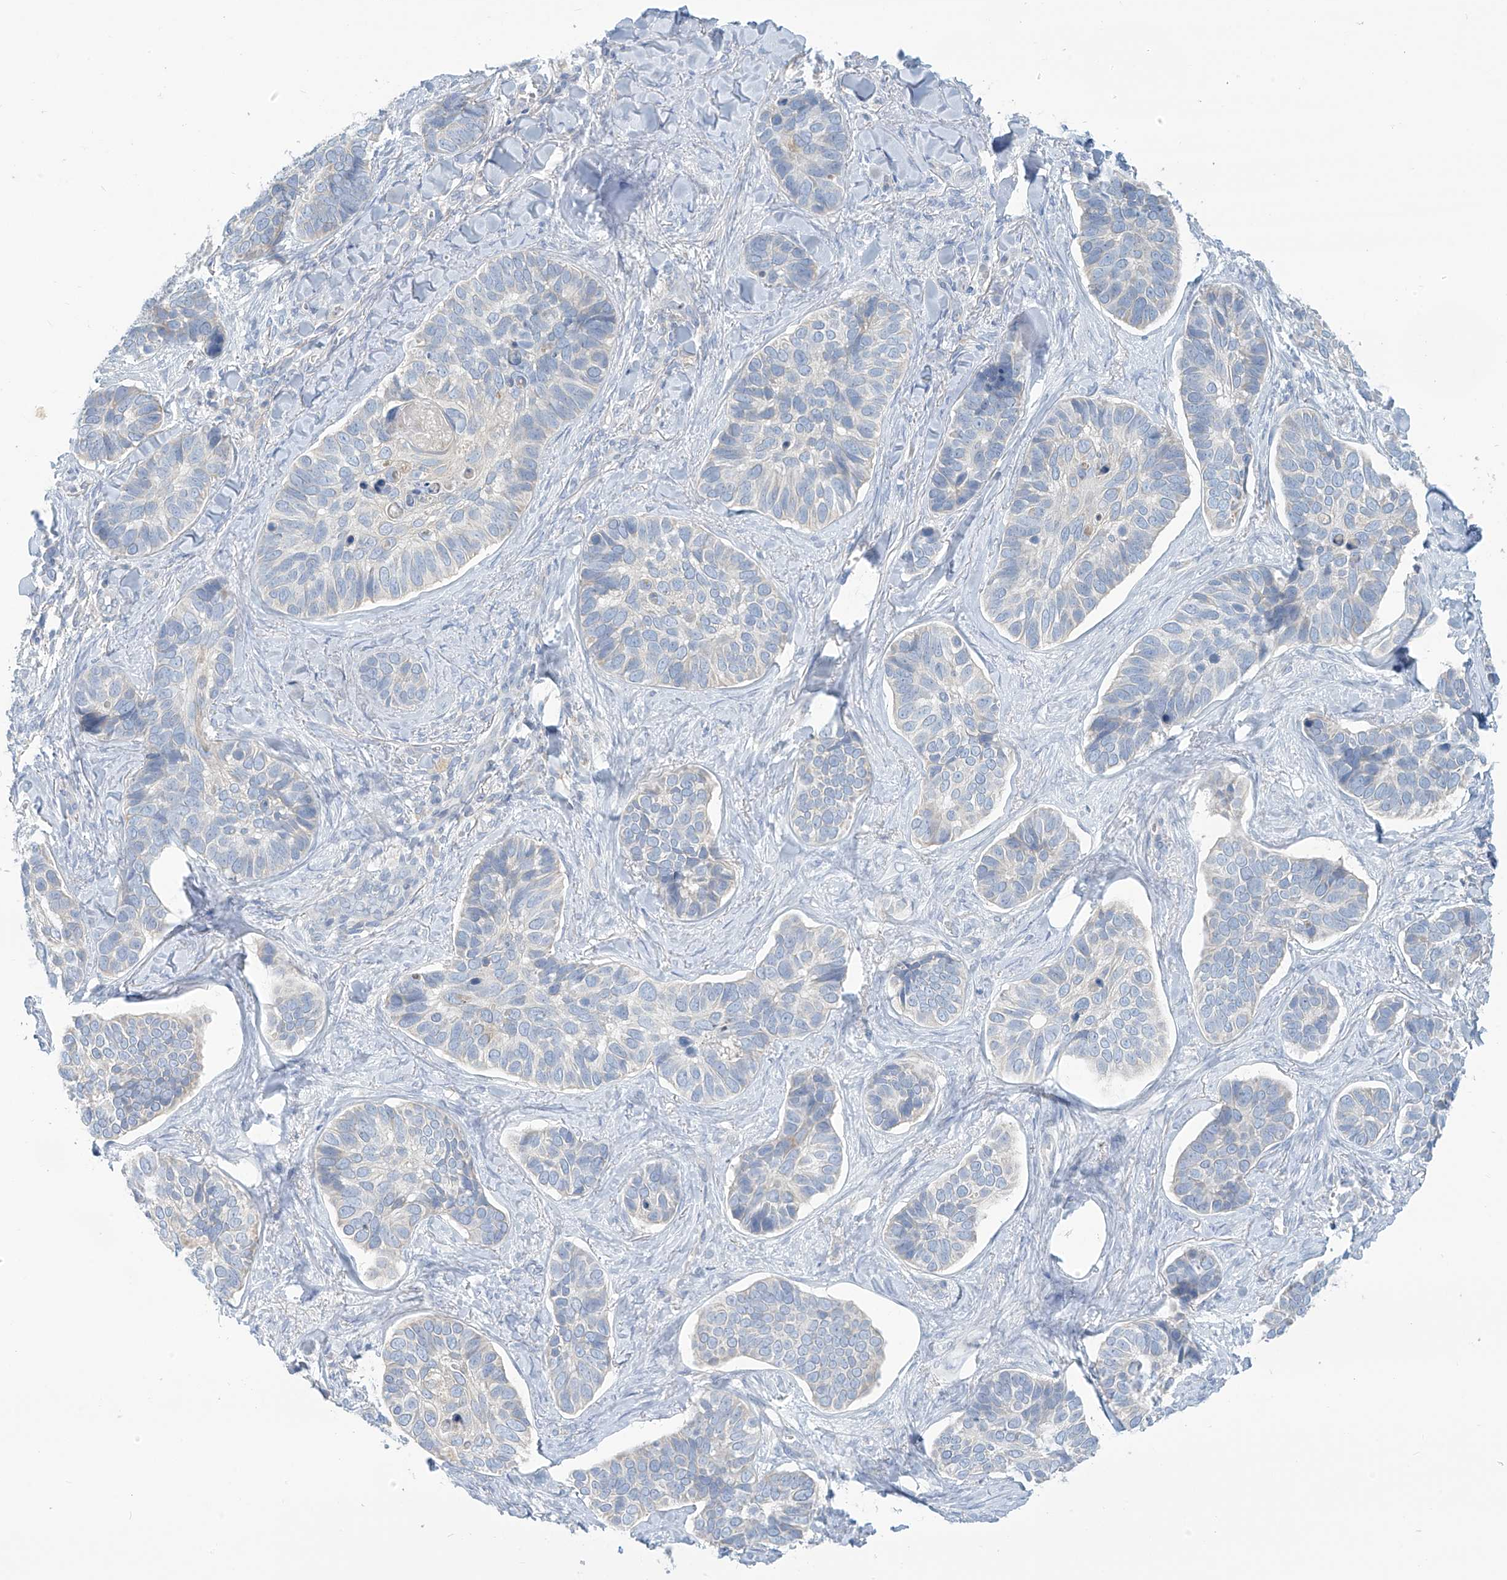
{"staining": {"intensity": "negative", "quantity": "none", "location": "none"}, "tissue": "skin cancer", "cell_type": "Tumor cells", "image_type": "cancer", "snomed": [{"axis": "morphology", "description": "Basal cell carcinoma"}, {"axis": "topography", "description": "Skin"}], "caption": "Skin cancer (basal cell carcinoma) was stained to show a protein in brown. There is no significant staining in tumor cells.", "gene": "SLC6A12", "patient": {"sex": "male", "age": 62}}